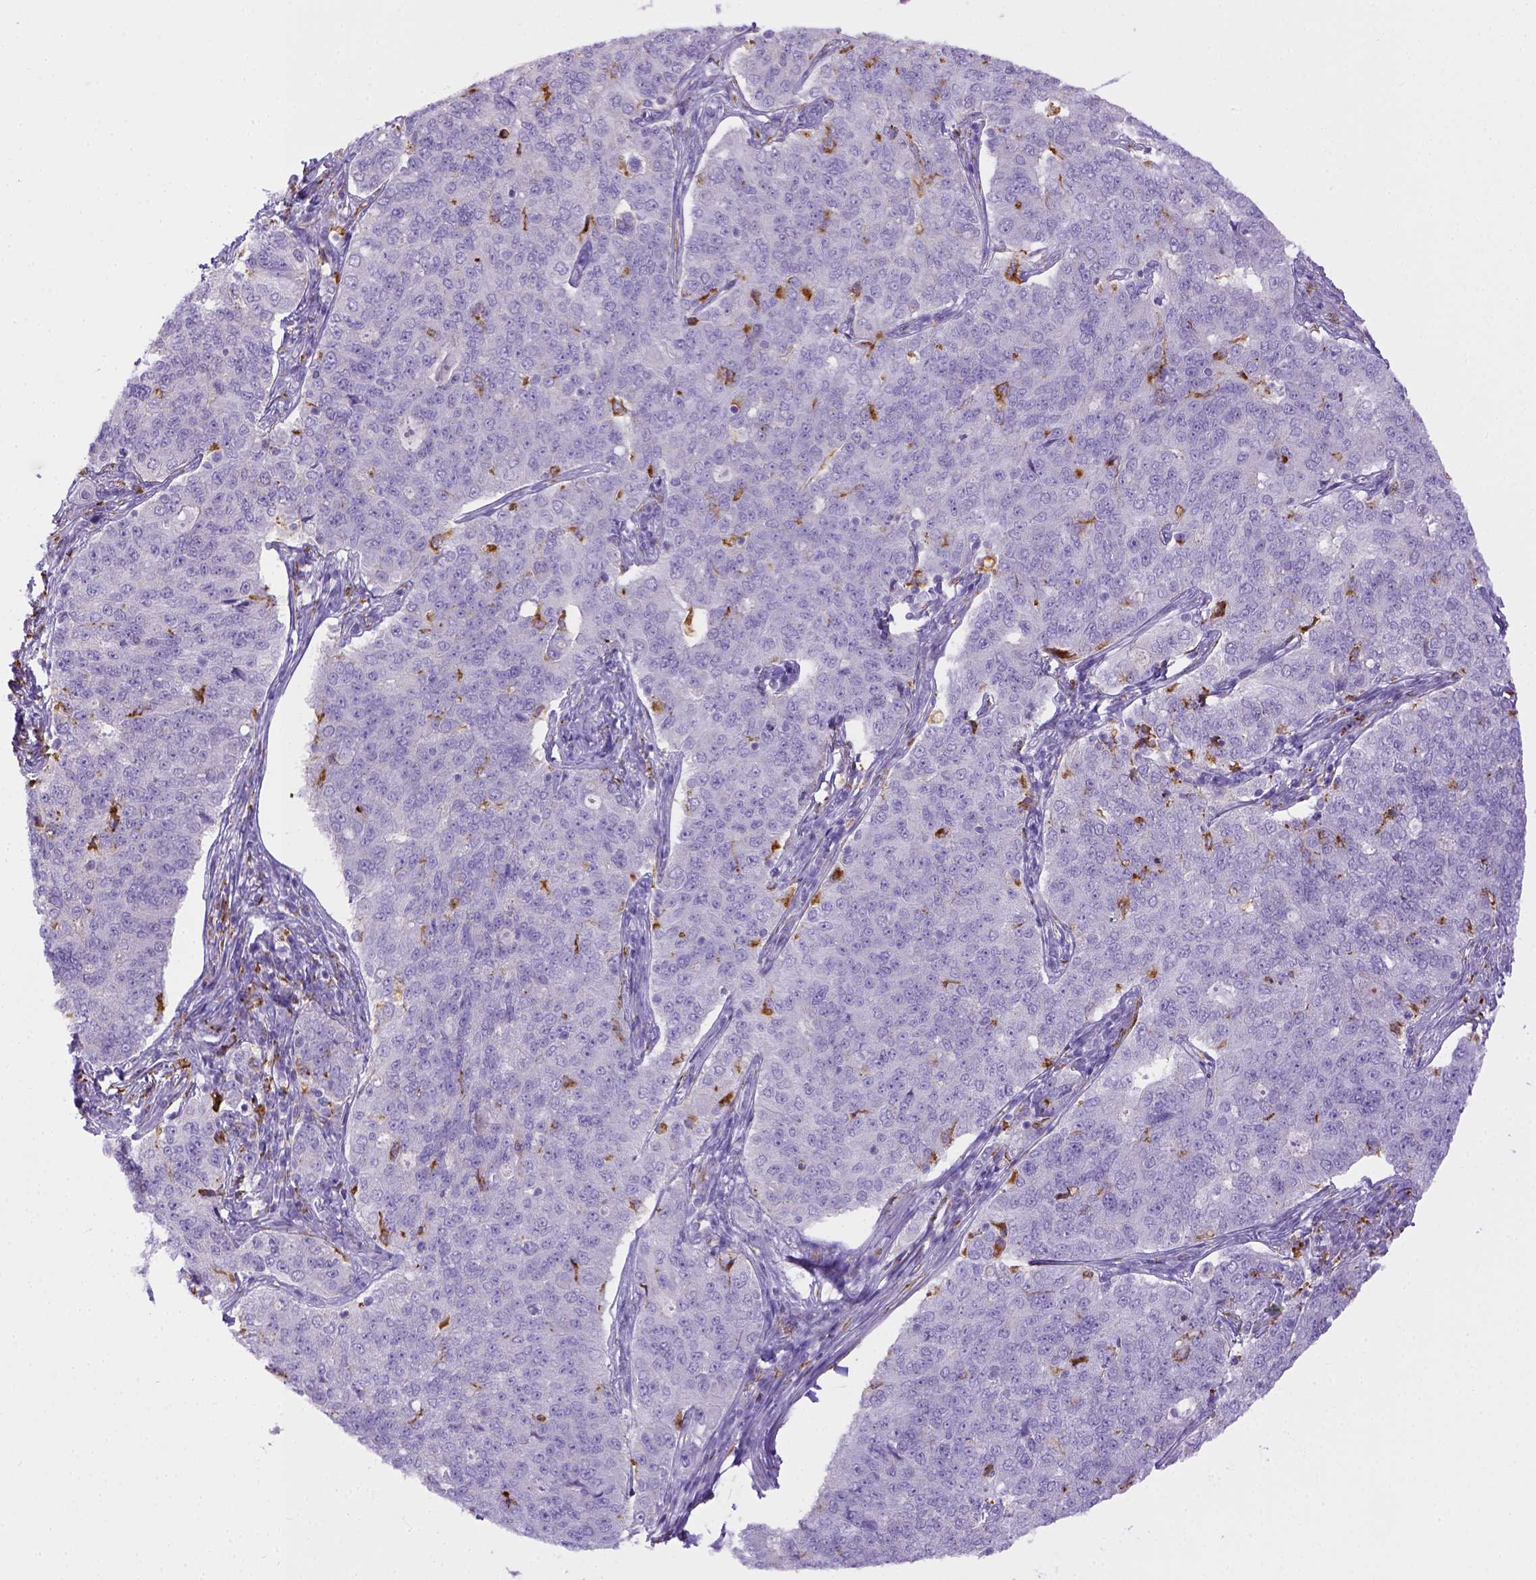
{"staining": {"intensity": "negative", "quantity": "none", "location": "none"}, "tissue": "endometrial cancer", "cell_type": "Tumor cells", "image_type": "cancer", "snomed": [{"axis": "morphology", "description": "Adenocarcinoma, NOS"}, {"axis": "topography", "description": "Endometrium"}], "caption": "Immunohistochemical staining of human endometrial cancer displays no significant expression in tumor cells.", "gene": "CD68", "patient": {"sex": "female", "age": 43}}